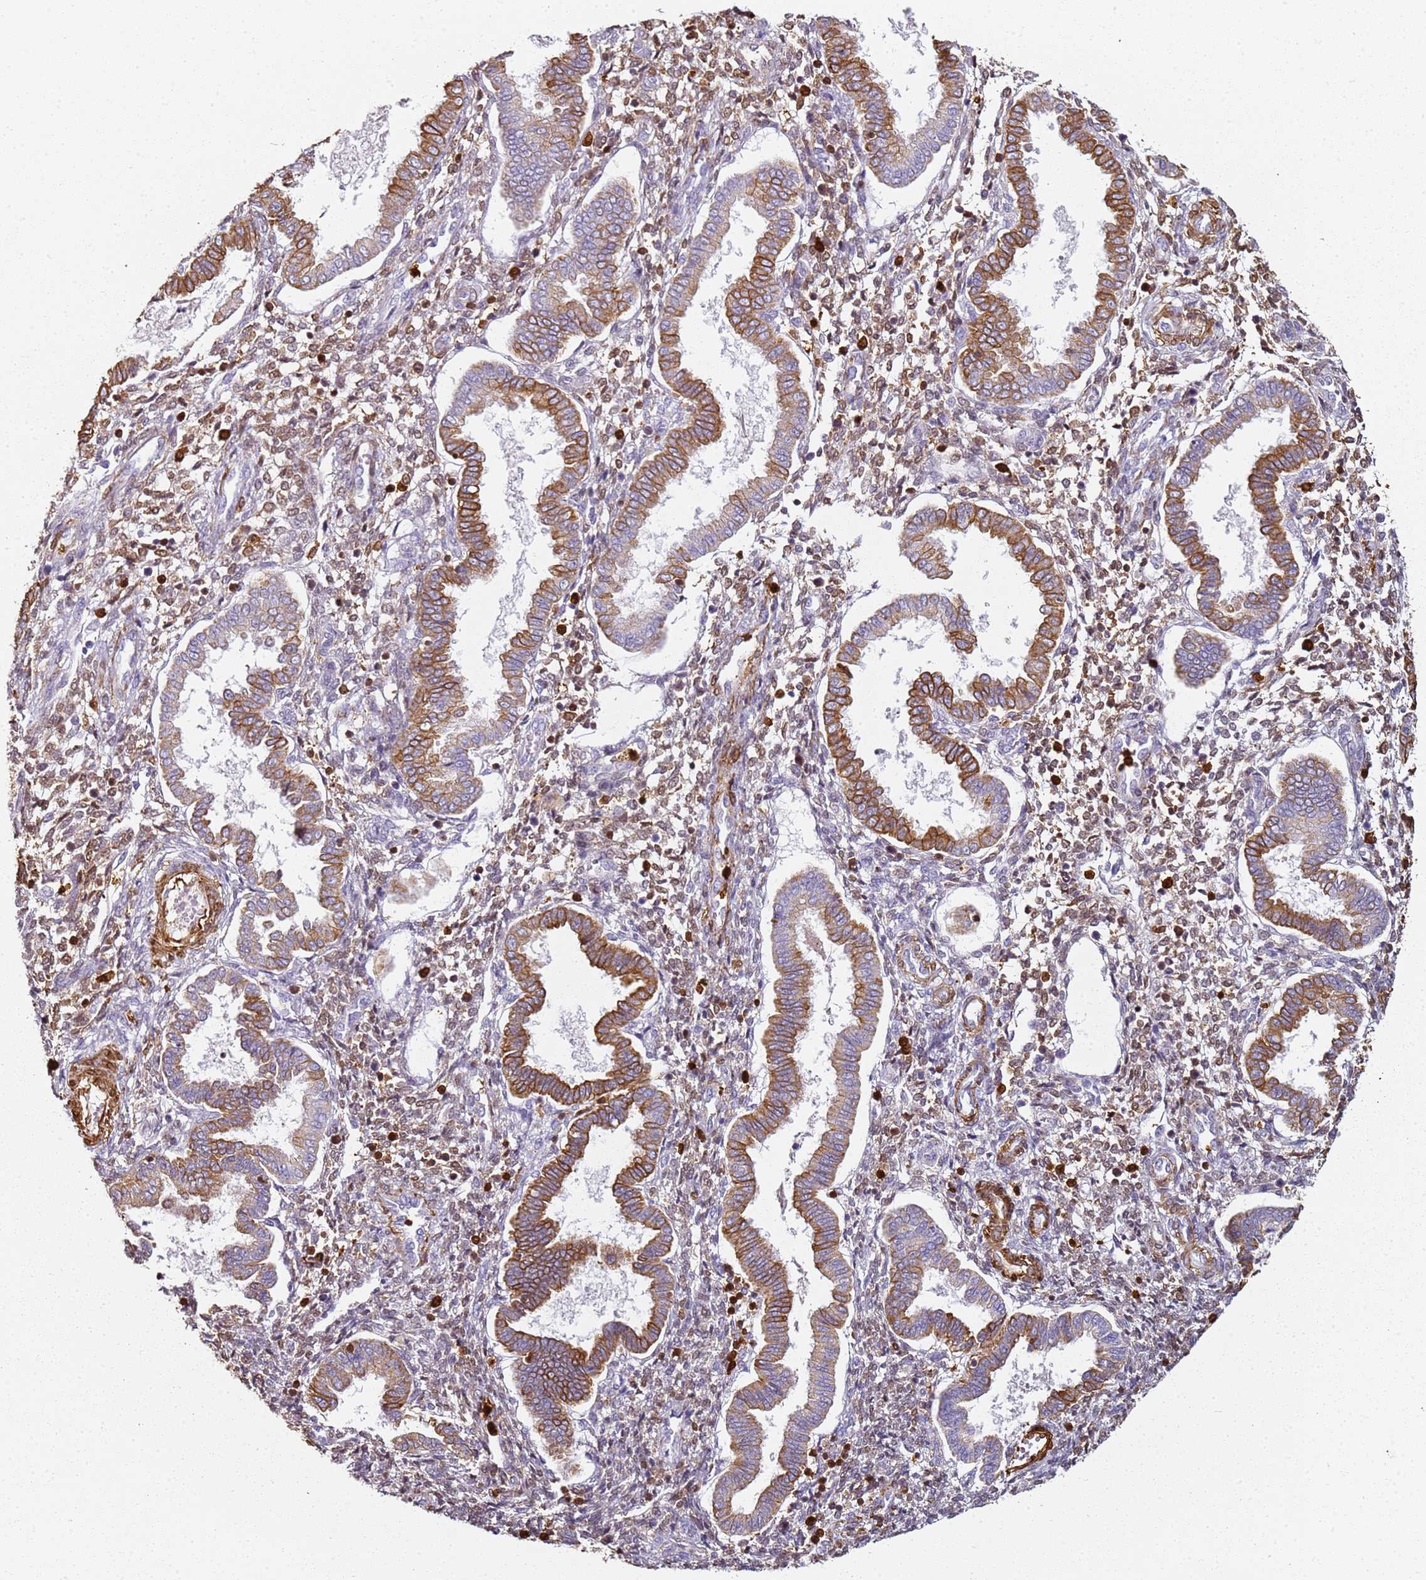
{"staining": {"intensity": "moderate", "quantity": "25%-75%", "location": "cytoplasmic/membranous,nuclear"}, "tissue": "endometrium", "cell_type": "Cells in endometrial stroma", "image_type": "normal", "snomed": [{"axis": "morphology", "description": "Normal tissue, NOS"}, {"axis": "topography", "description": "Endometrium"}], "caption": "Protein staining of unremarkable endometrium demonstrates moderate cytoplasmic/membranous,nuclear positivity in about 25%-75% of cells in endometrial stroma. The protein of interest is stained brown, and the nuclei are stained in blue (DAB IHC with brightfield microscopy, high magnification).", "gene": "S100A4", "patient": {"sex": "female", "age": 24}}